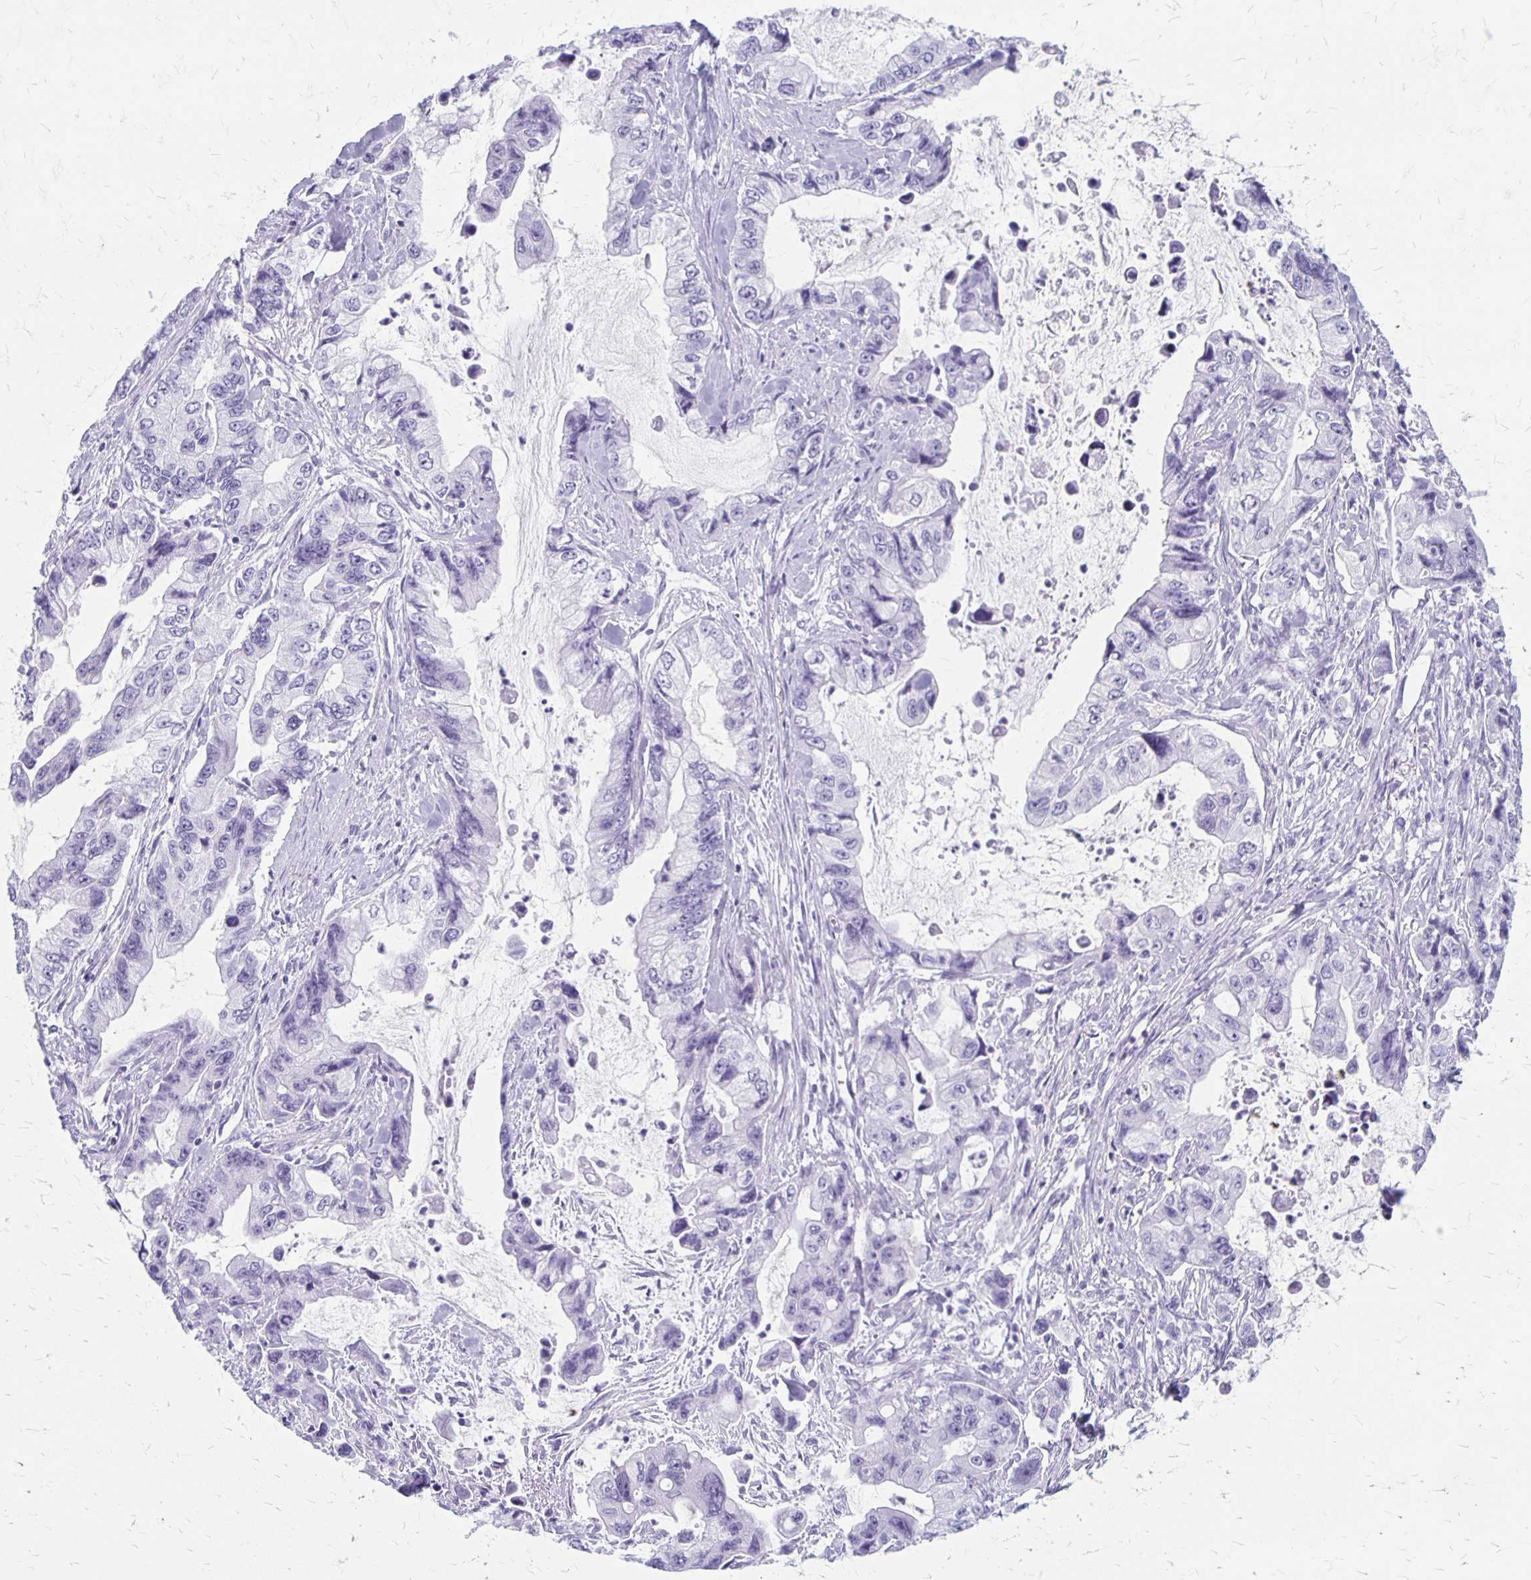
{"staining": {"intensity": "negative", "quantity": "none", "location": "none"}, "tissue": "stomach cancer", "cell_type": "Tumor cells", "image_type": "cancer", "snomed": [{"axis": "morphology", "description": "Adenocarcinoma, NOS"}, {"axis": "topography", "description": "Pancreas"}, {"axis": "topography", "description": "Stomach, upper"}, {"axis": "topography", "description": "Stomach"}], "caption": "High power microscopy image of an IHC photomicrograph of stomach adenocarcinoma, revealing no significant positivity in tumor cells.", "gene": "MAGEC2", "patient": {"sex": "male", "age": 77}}